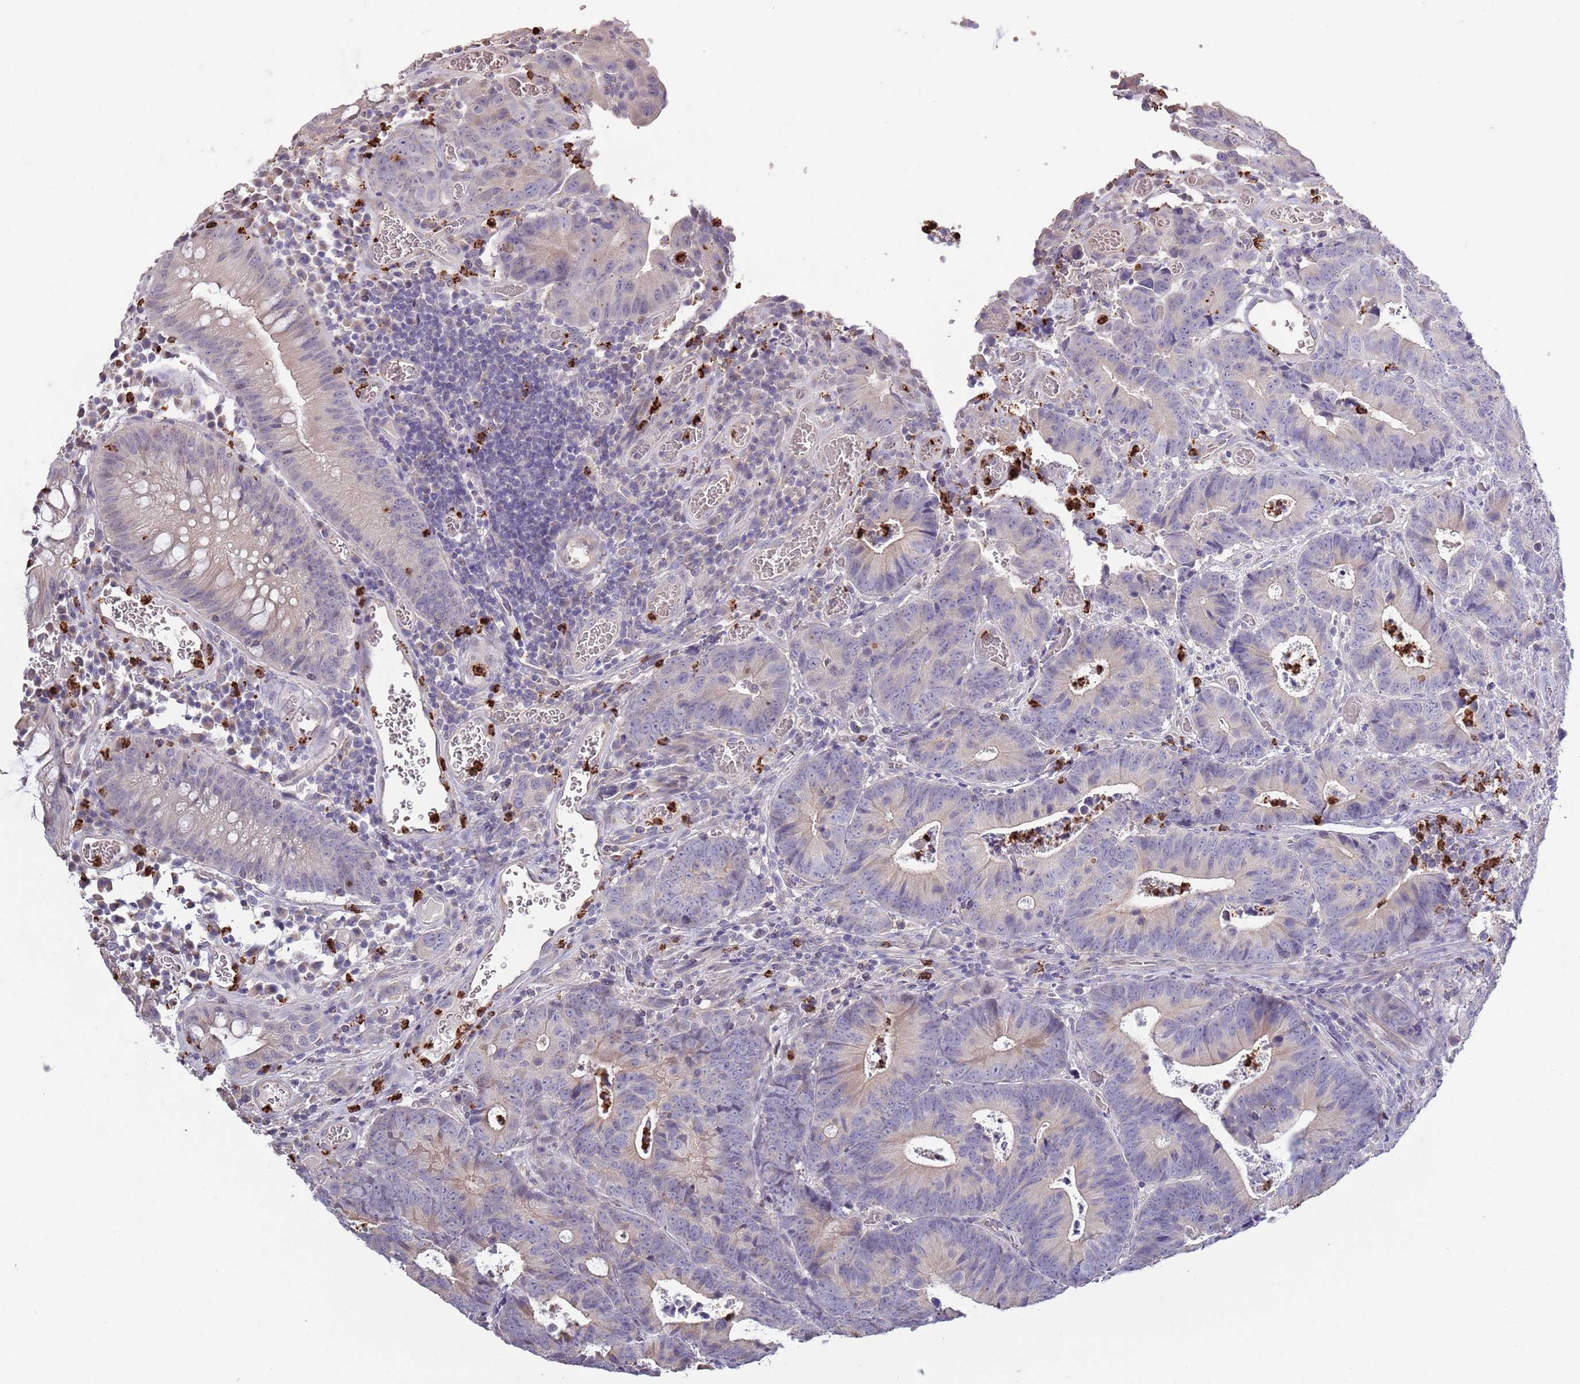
{"staining": {"intensity": "negative", "quantity": "none", "location": "none"}, "tissue": "colorectal cancer", "cell_type": "Tumor cells", "image_type": "cancer", "snomed": [{"axis": "morphology", "description": "Adenocarcinoma, NOS"}, {"axis": "topography", "description": "Colon"}], "caption": "IHC micrograph of neoplastic tissue: human colorectal adenocarcinoma stained with DAB (3,3'-diaminobenzidine) reveals no significant protein staining in tumor cells. (DAB IHC with hematoxylin counter stain).", "gene": "P2RY13", "patient": {"sex": "female", "age": 57}}